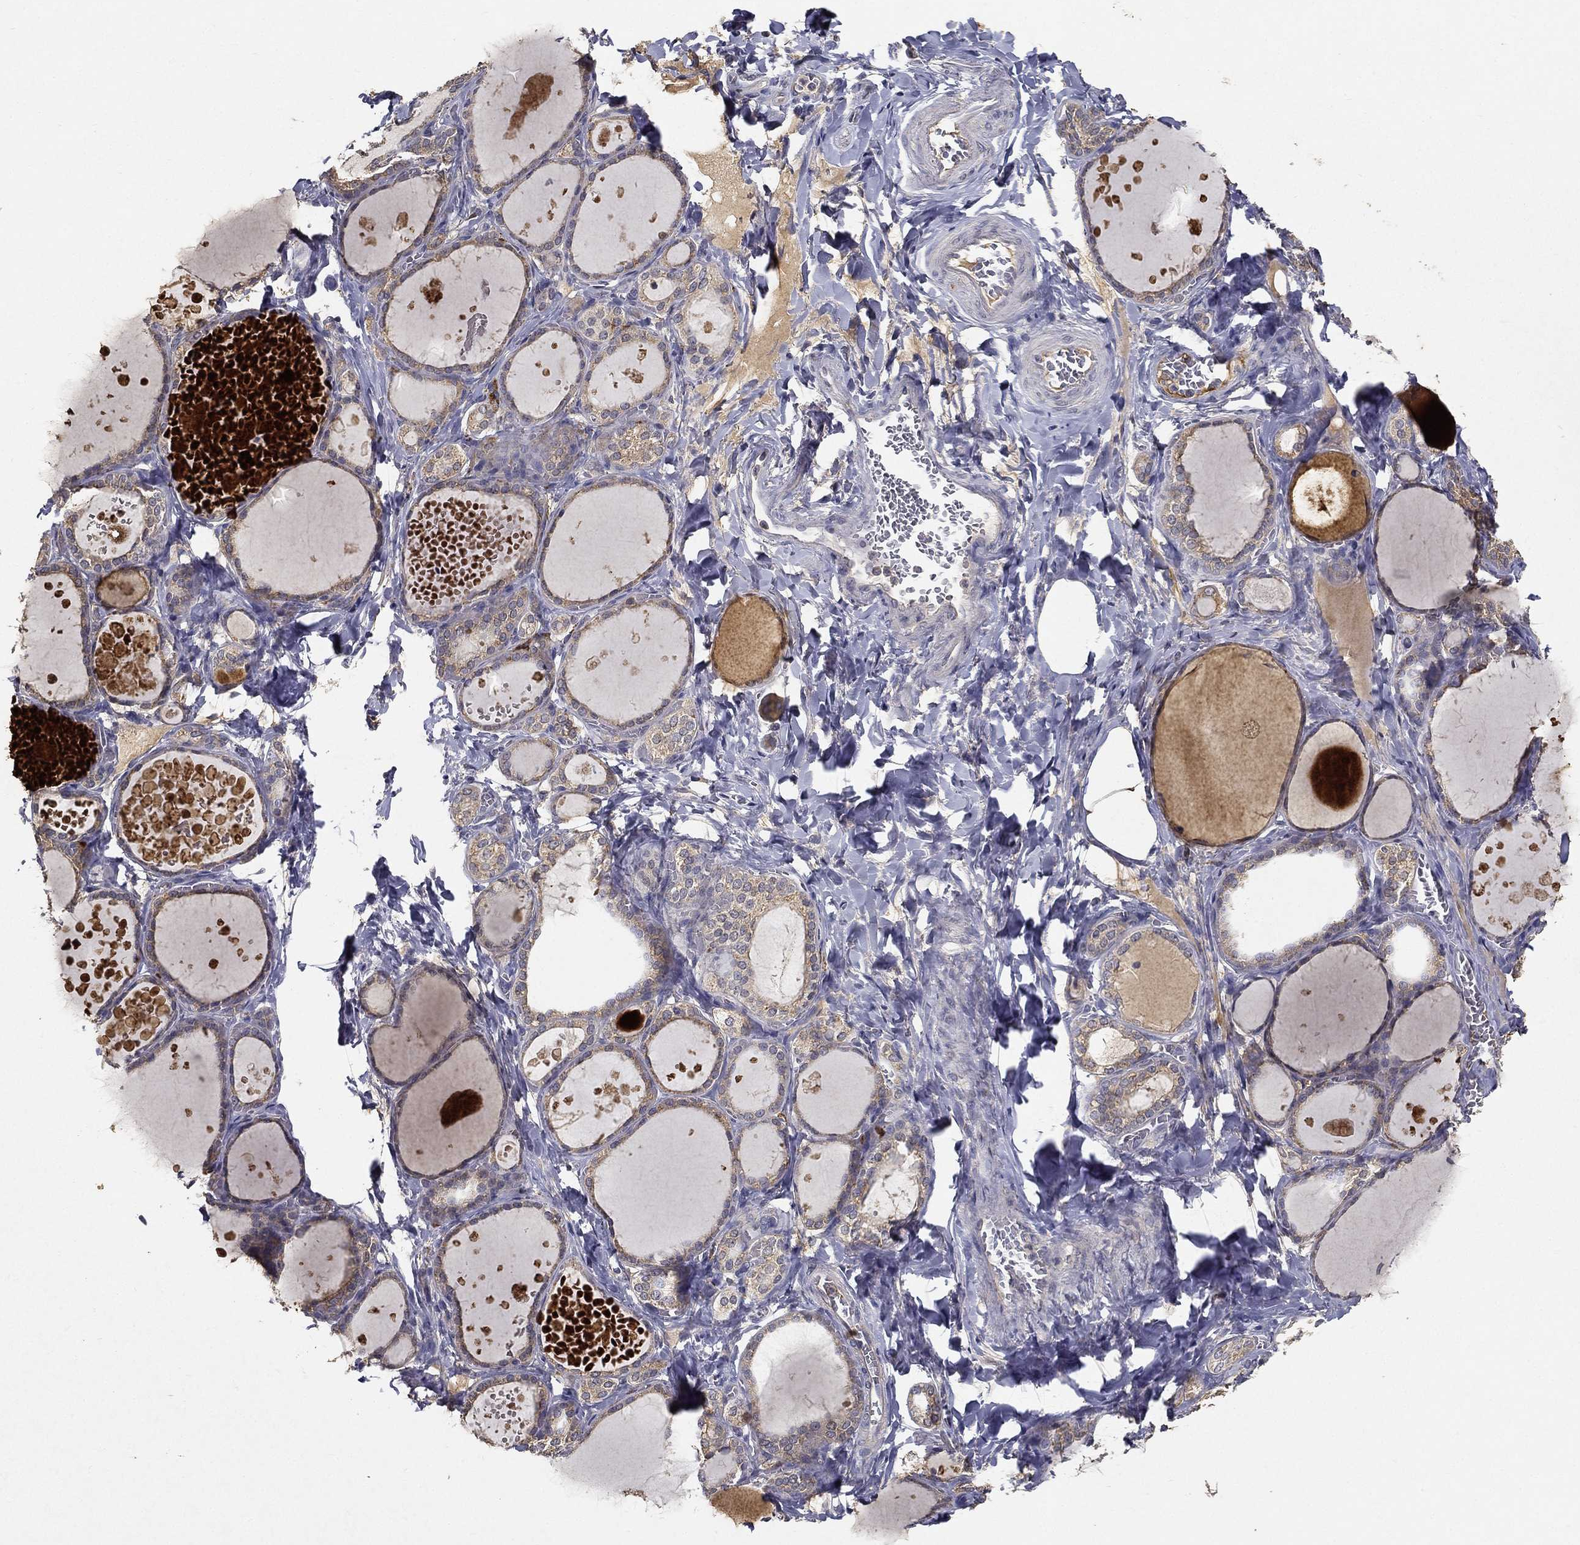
{"staining": {"intensity": "weak", "quantity": "25%-75%", "location": "cytoplasmic/membranous"}, "tissue": "thyroid gland", "cell_type": "Glandular cells", "image_type": "normal", "snomed": [{"axis": "morphology", "description": "Normal tissue, NOS"}, {"axis": "topography", "description": "Thyroid gland"}], "caption": "Immunohistochemistry histopathology image of benign thyroid gland stained for a protein (brown), which displays low levels of weak cytoplasmic/membranous positivity in about 25%-75% of glandular cells.", "gene": "MT", "patient": {"sex": "female", "age": 56}}